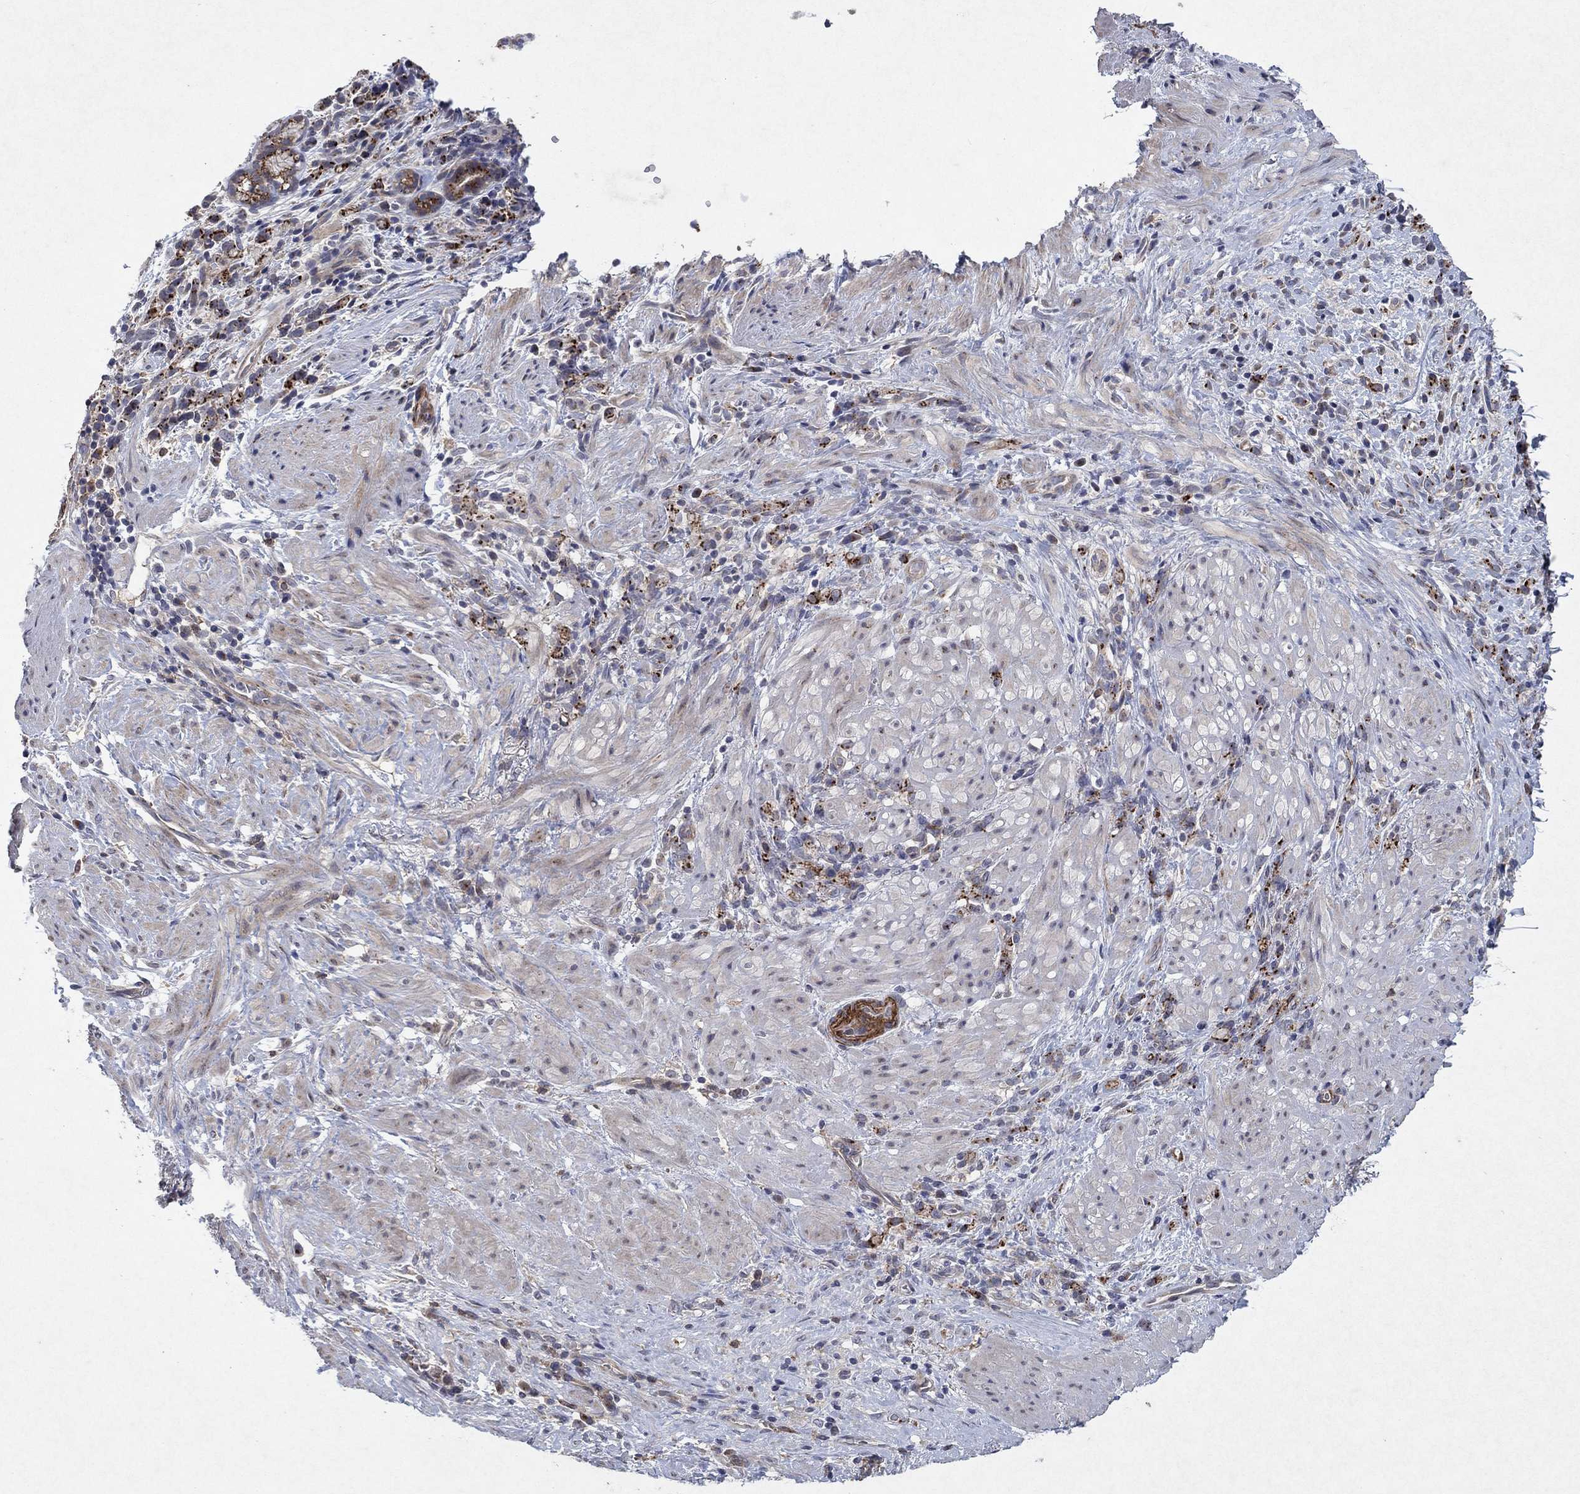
{"staining": {"intensity": "strong", "quantity": ">75%", "location": "cytoplasmic/membranous"}, "tissue": "stomach cancer", "cell_type": "Tumor cells", "image_type": "cancer", "snomed": [{"axis": "morphology", "description": "Adenocarcinoma, NOS"}, {"axis": "topography", "description": "Stomach"}], "caption": "Protein expression analysis of adenocarcinoma (stomach) demonstrates strong cytoplasmic/membranous positivity in about >75% of tumor cells.", "gene": "FRG1", "patient": {"sex": "female", "age": 57}}